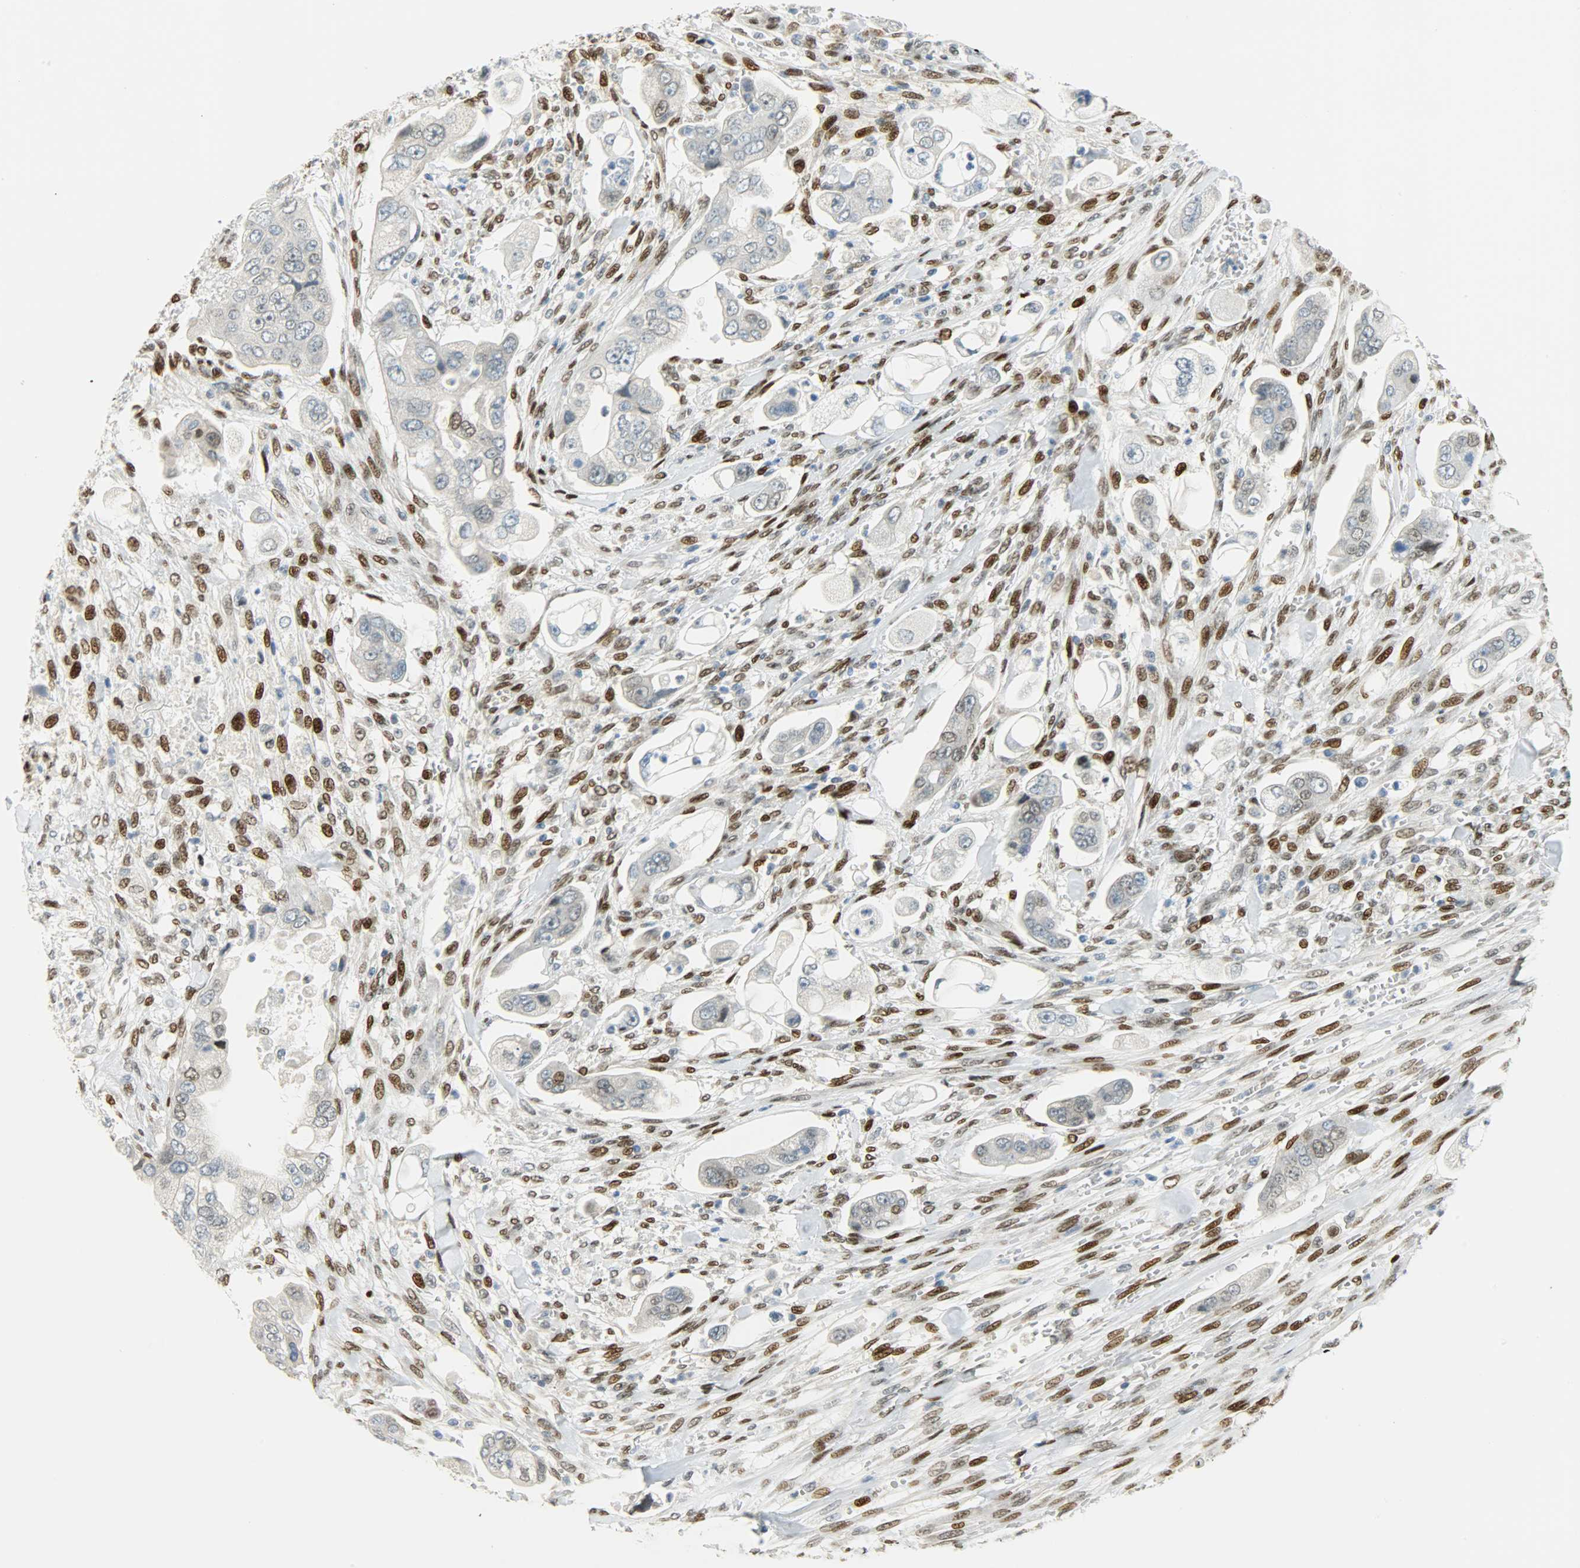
{"staining": {"intensity": "weak", "quantity": "<25%", "location": "nuclear"}, "tissue": "stomach cancer", "cell_type": "Tumor cells", "image_type": "cancer", "snomed": [{"axis": "morphology", "description": "Adenocarcinoma, NOS"}, {"axis": "topography", "description": "Stomach"}], "caption": "High magnification brightfield microscopy of stomach adenocarcinoma stained with DAB (brown) and counterstained with hematoxylin (blue): tumor cells show no significant staining. Nuclei are stained in blue.", "gene": "JUNB", "patient": {"sex": "male", "age": 62}}